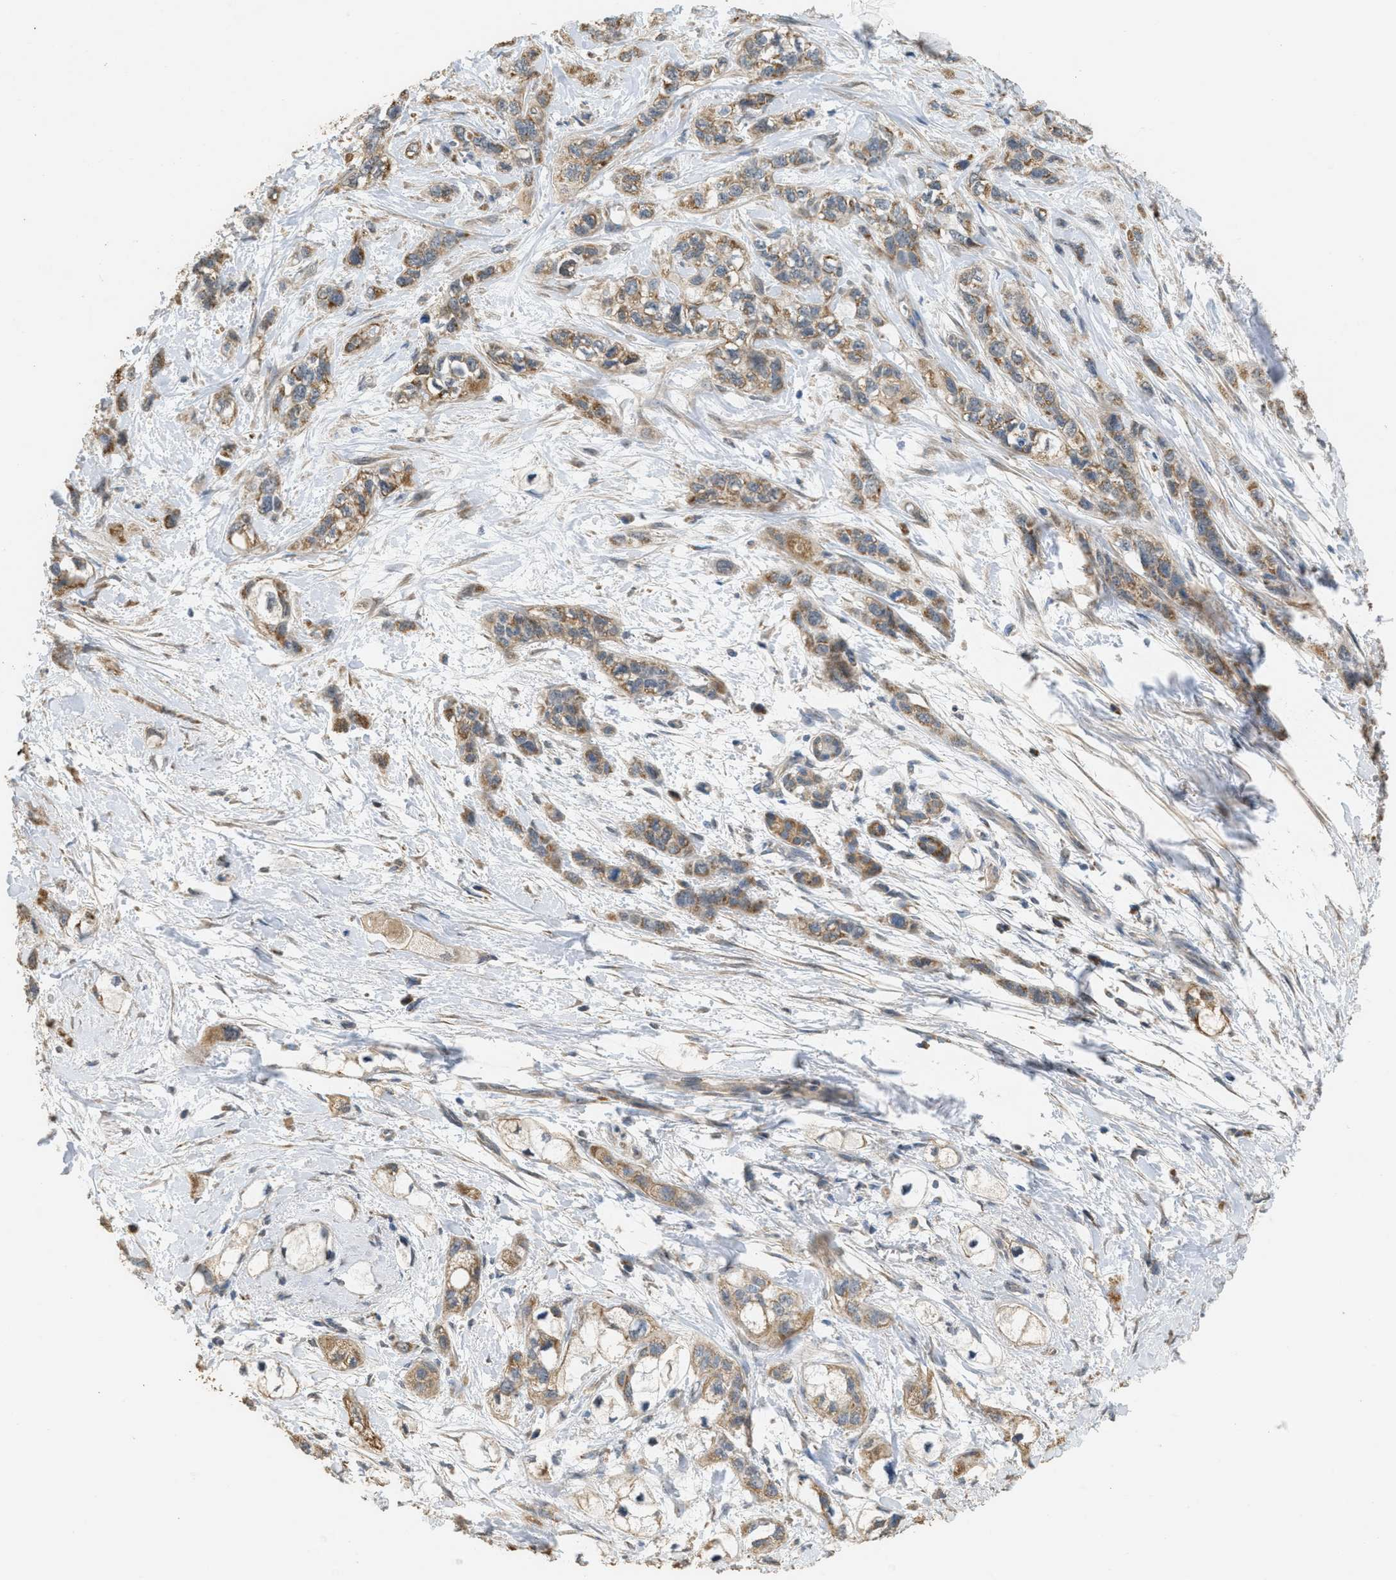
{"staining": {"intensity": "moderate", "quantity": ">75%", "location": "cytoplasmic/membranous"}, "tissue": "pancreatic cancer", "cell_type": "Tumor cells", "image_type": "cancer", "snomed": [{"axis": "morphology", "description": "Adenocarcinoma, NOS"}, {"axis": "topography", "description": "Pancreas"}], "caption": "A medium amount of moderate cytoplasmic/membranous positivity is appreciated in about >75% of tumor cells in adenocarcinoma (pancreatic) tissue.", "gene": "KCNA4", "patient": {"sex": "male", "age": 74}}